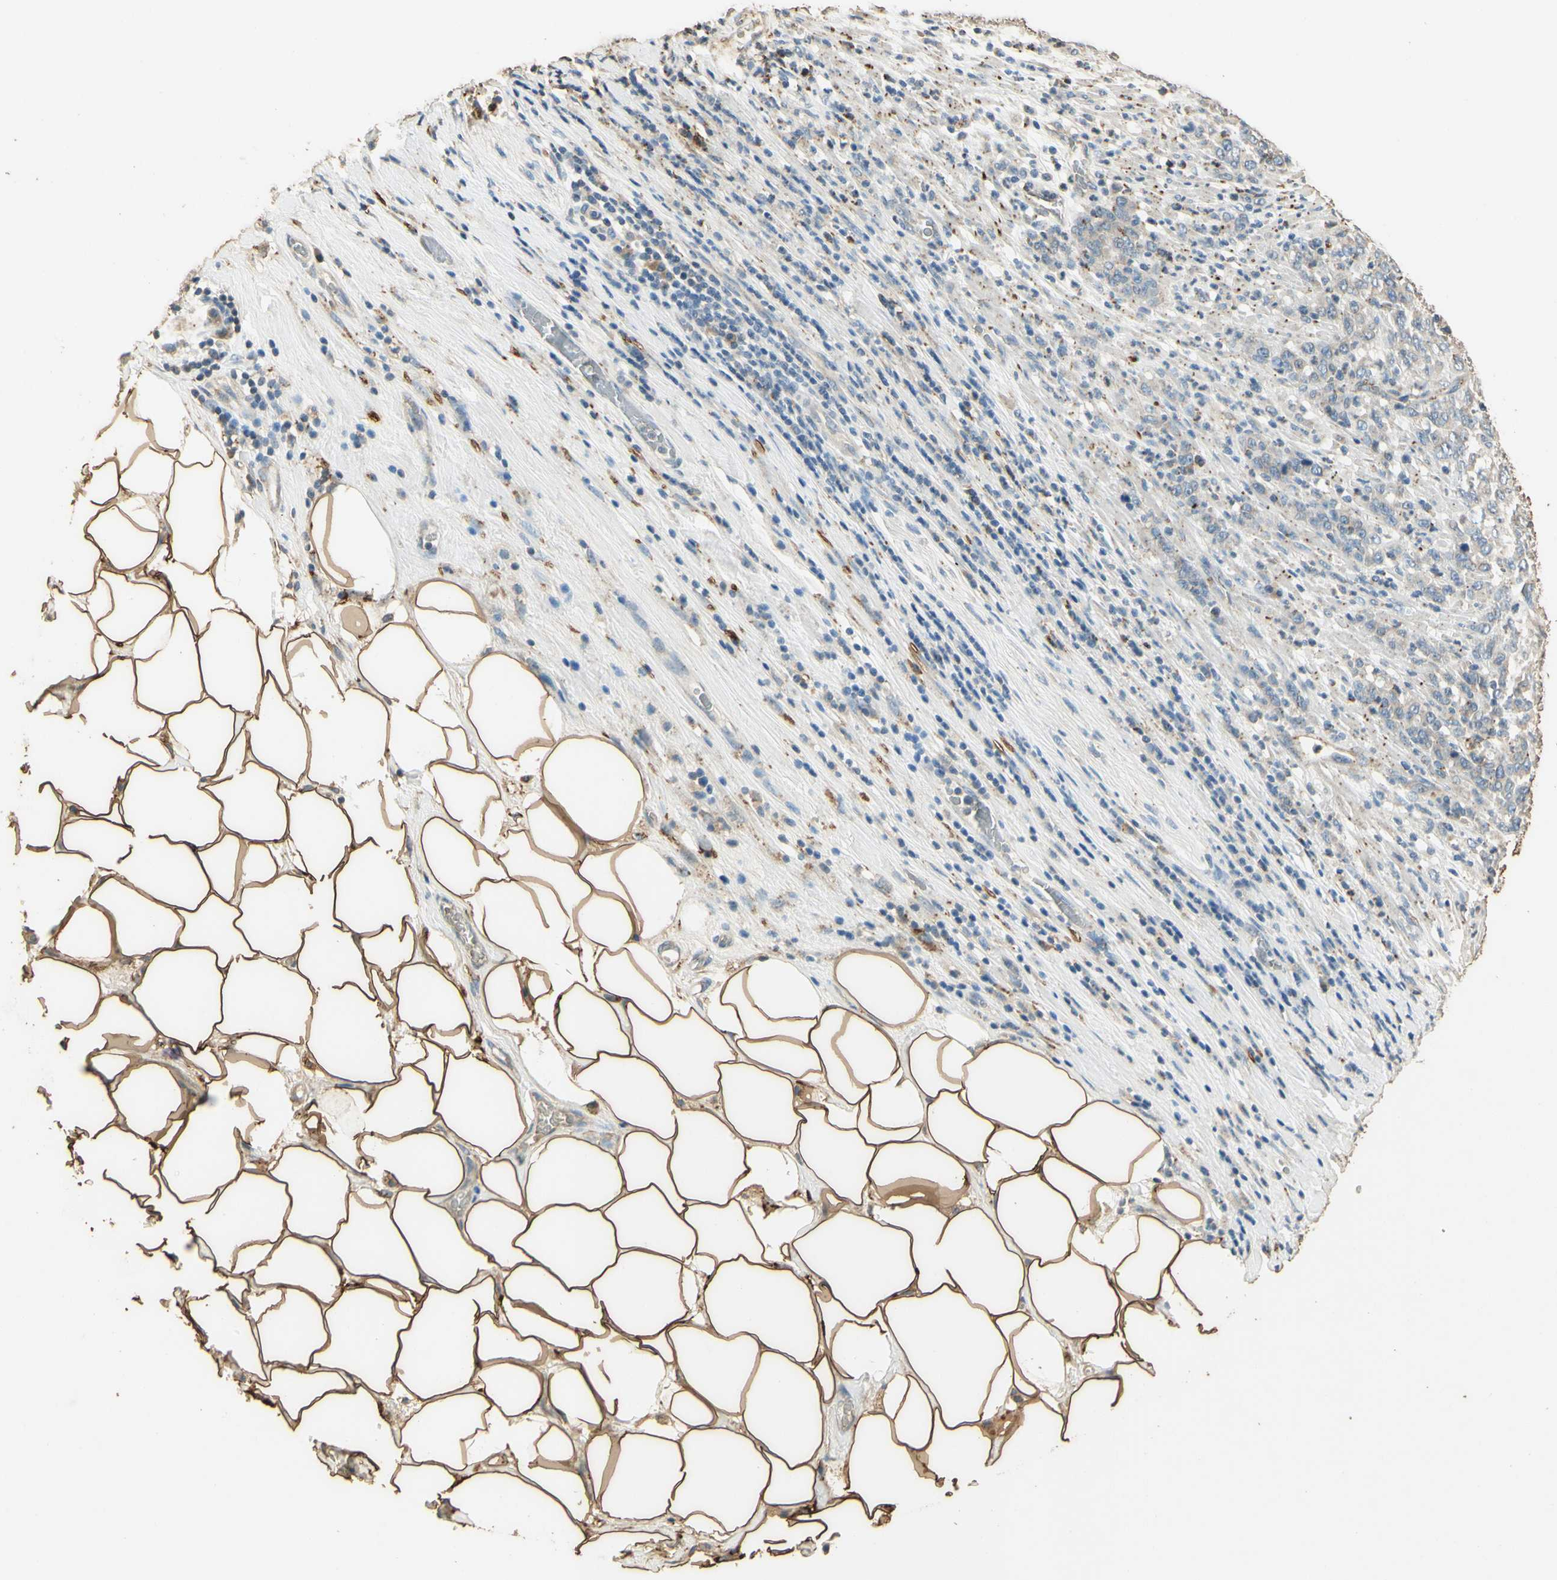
{"staining": {"intensity": "negative", "quantity": "none", "location": "none"}, "tissue": "stomach cancer", "cell_type": "Tumor cells", "image_type": "cancer", "snomed": [{"axis": "morphology", "description": "Adenocarcinoma, NOS"}, {"axis": "topography", "description": "Stomach, lower"}], "caption": "A high-resolution micrograph shows IHC staining of stomach cancer (adenocarcinoma), which exhibits no significant expression in tumor cells. (Stains: DAB (3,3'-diaminobenzidine) immunohistochemistry with hematoxylin counter stain, Microscopy: brightfield microscopy at high magnification).", "gene": "ARHGEF17", "patient": {"sex": "female", "age": 71}}